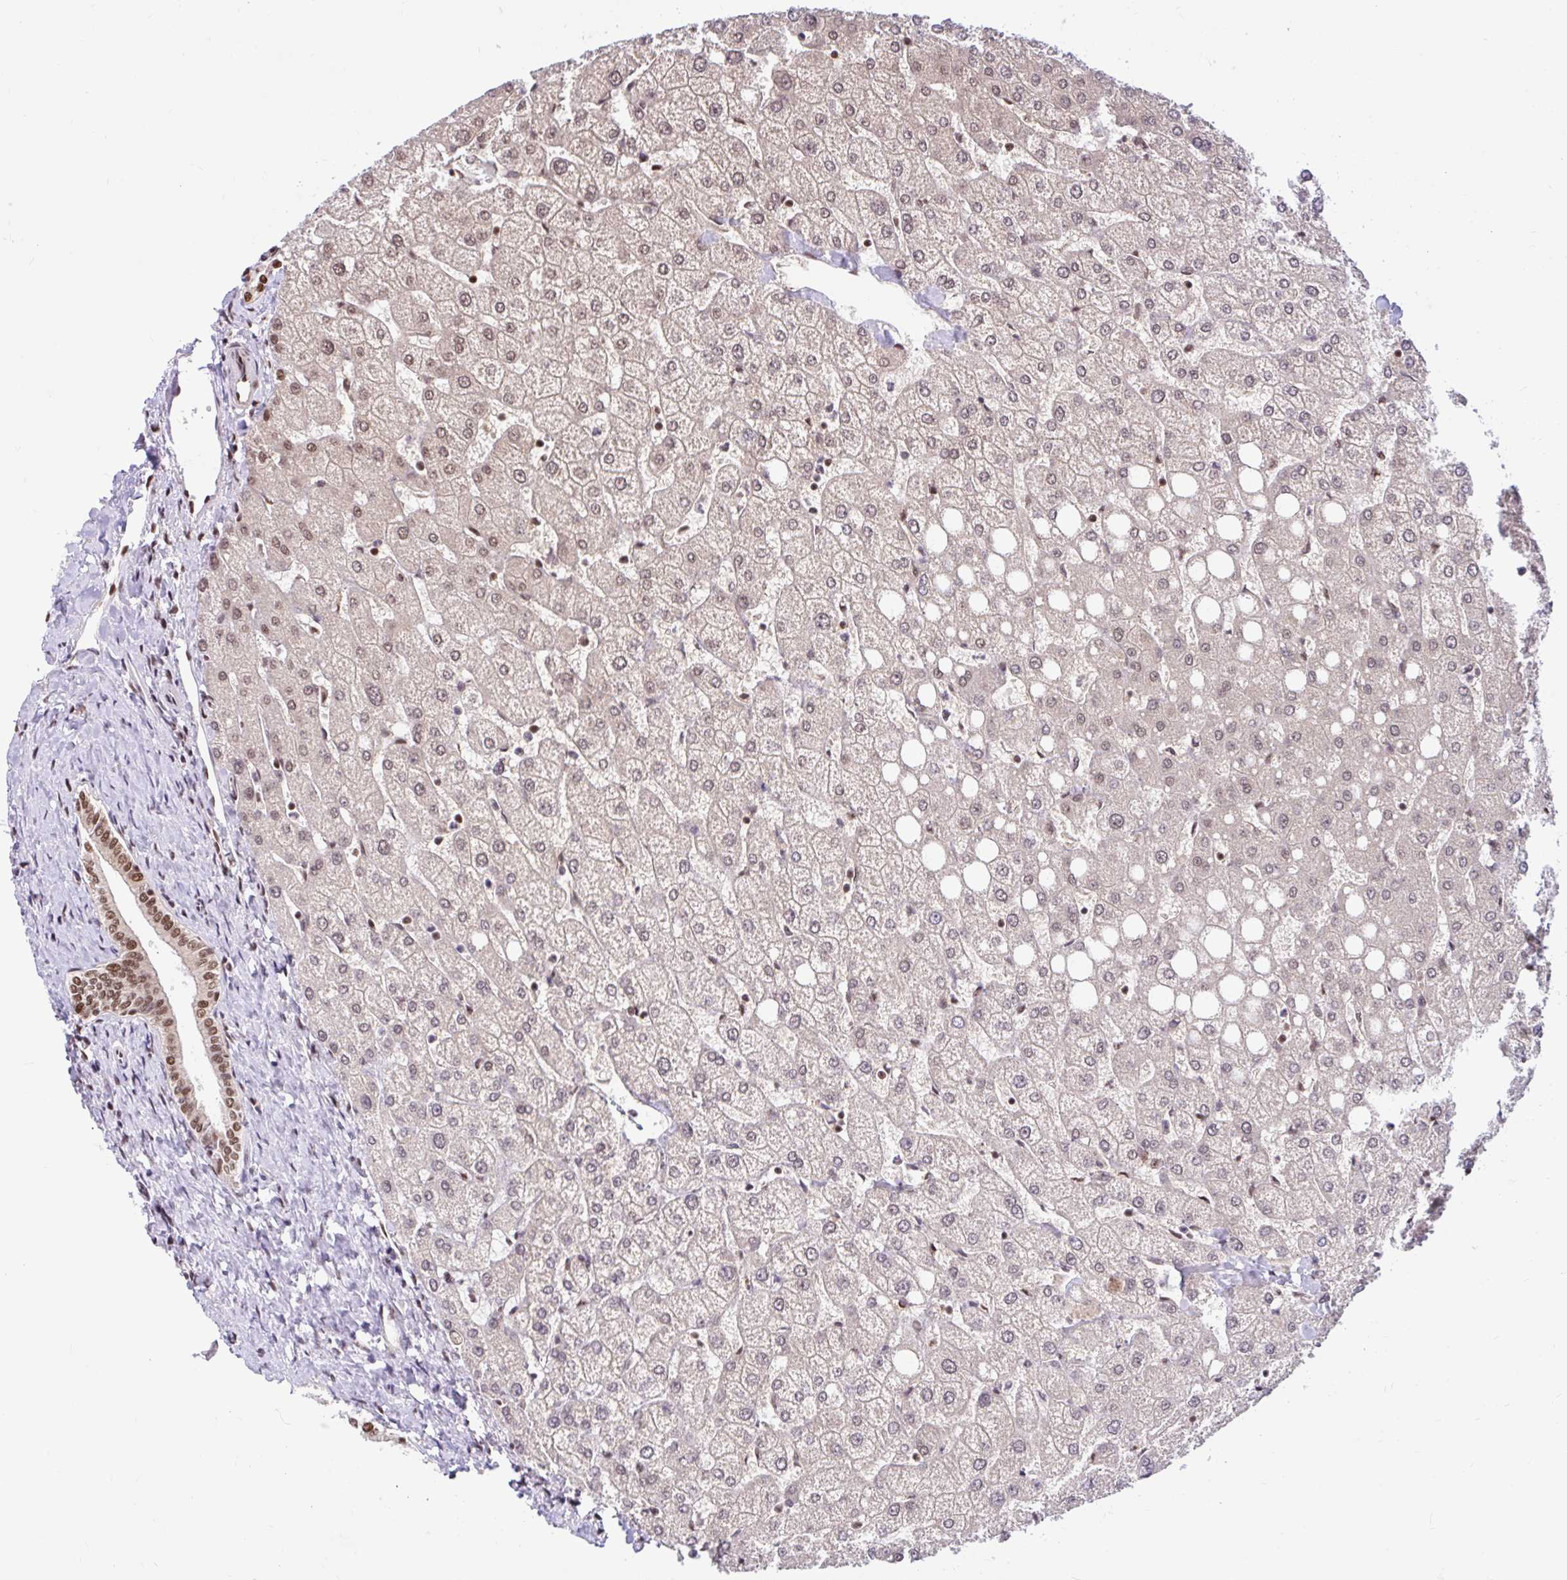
{"staining": {"intensity": "moderate", "quantity": ">75%", "location": "nuclear"}, "tissue": "liver", "cell_type": "Cholangiocytes", "image_type": "normal", "snomed": [{"axis": "morphology", "description": "Normal tissue, NOS"}, {"axis": "topography", "description": "Liver"}], "caption": "Immunohistochemistry image of benign liver stained for a protein (brown), which displays medium levels of moderate nuclear staining in about >75% of cholangiocytes.", "gene": "ABCA9", "patient": {"sex": "female", "age": 54}}